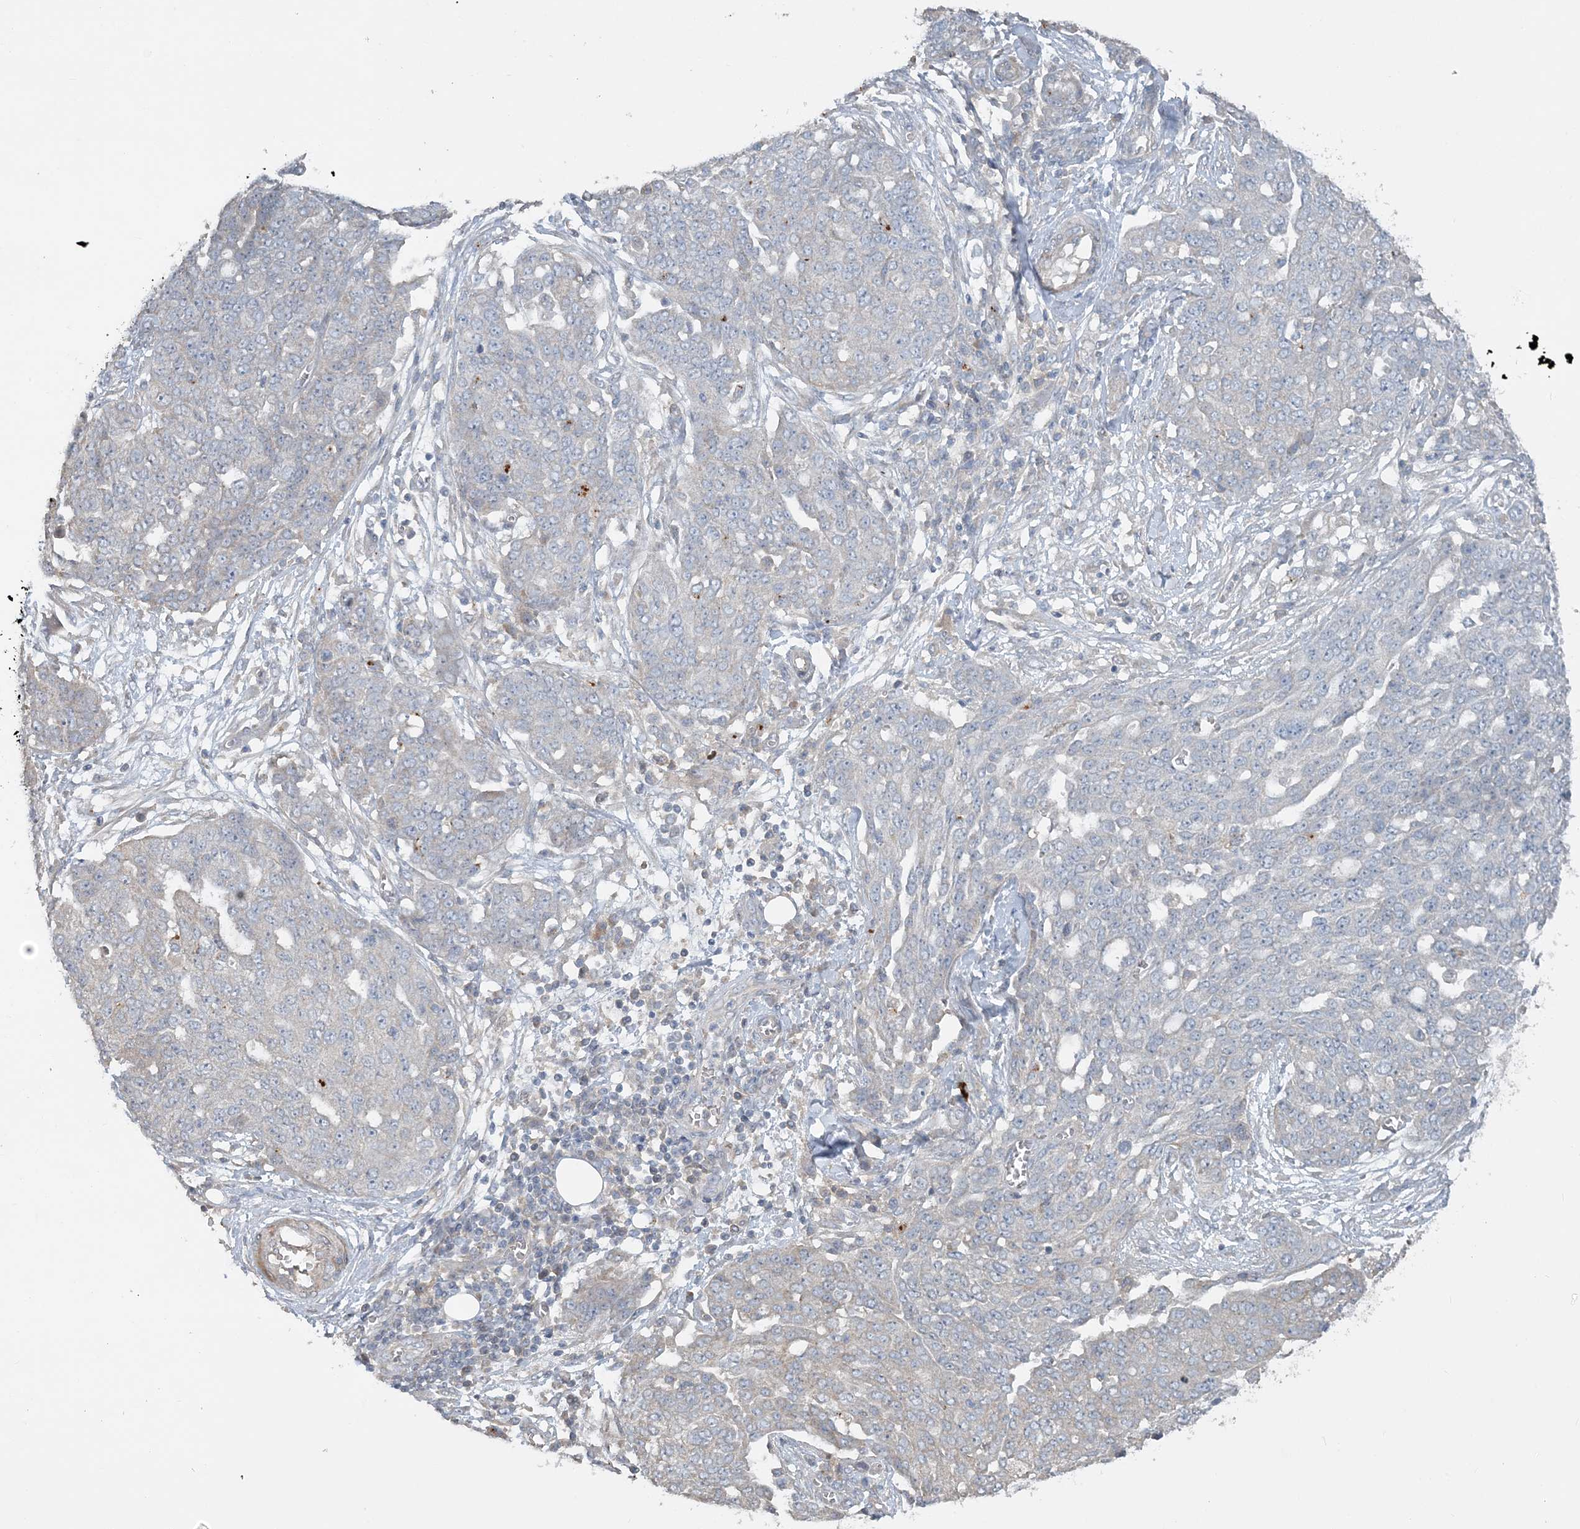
{"staining": {"intensity": "negative", "quantity": "none", "location": "none"}, "tissue": "ovarian cancer", "cell_type": "Tumor cells", "image_type": "cancer", "snomed": [{"axis": "morphology", "description": "Cystadenocarcinoma, serous, NOS"}, {"axis": "topography", "description": "Soft tissue"}, {"axis": "topography", "description": "Ovary"}], "caption": "Ovarian cancer (serous cystadenocarcinoma) was stained to show a protein in brown. There is no significant positivity in tumor cells.", "gene": "SLC4A10", "patient": {"sex": "female", "age": 57}}